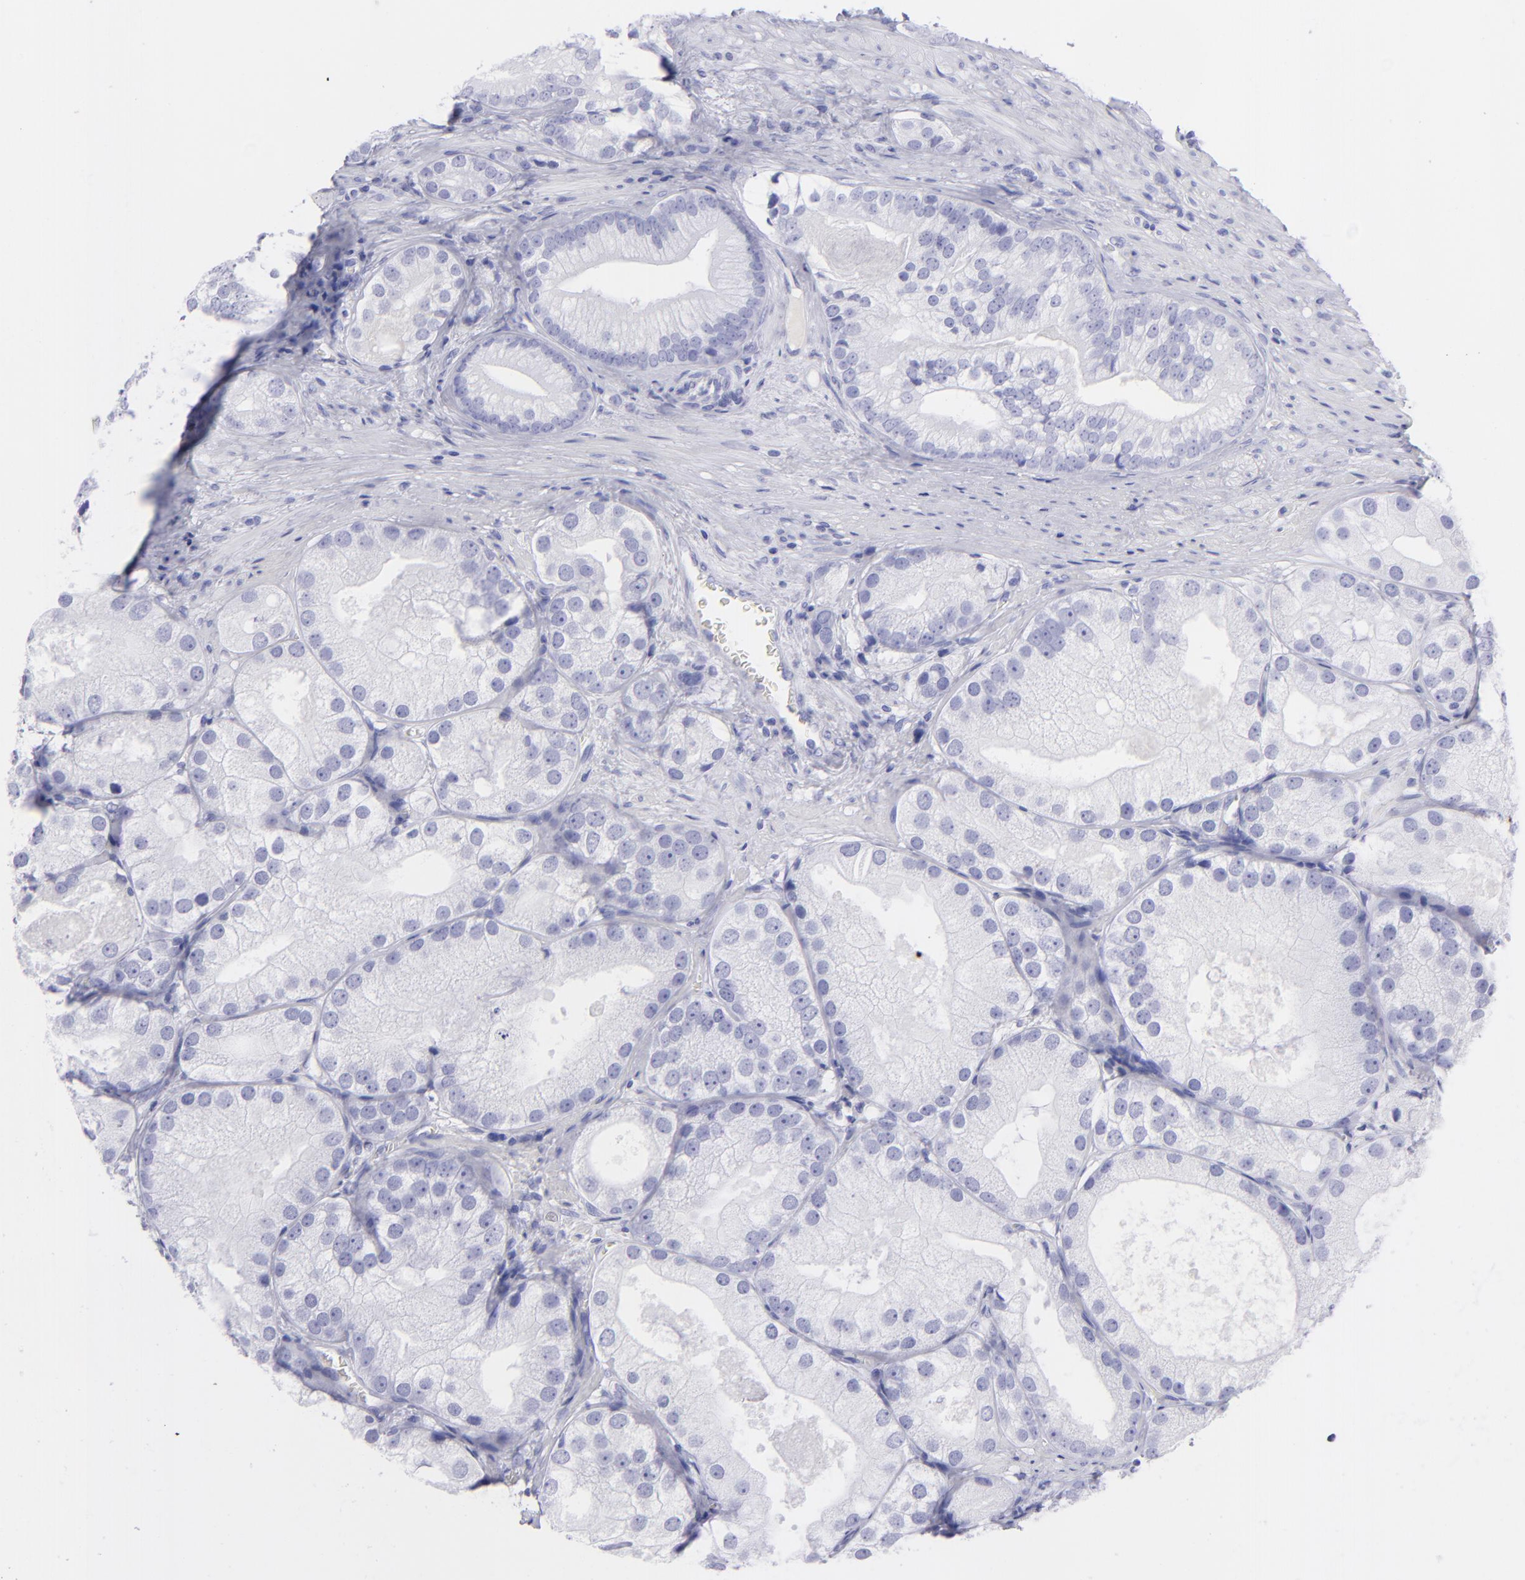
{"staining": {"intensity": "negative", "quantity": "none", "location": "none"}, "tissue": "prostate cancer", "cell_type": "Tumor cells", "image_type": "cancer", "snomed": [{"axis": "morphology", "description": "Adenocarcinoma, Low grade"}, {"axis": "topography", "description": "Prostate"}], "caption": "Immunohistochemistry (IHC) photomicrograph of neoplastic tissue: adenocarcinoma (low-grade) (prostate) stained with DAB (3,3'-diaminobenzidine) demonstrates no significant protein staining in tumor cells.", "gene": "SLC1A2", "patient": {"sex": "male", "age": 69}}